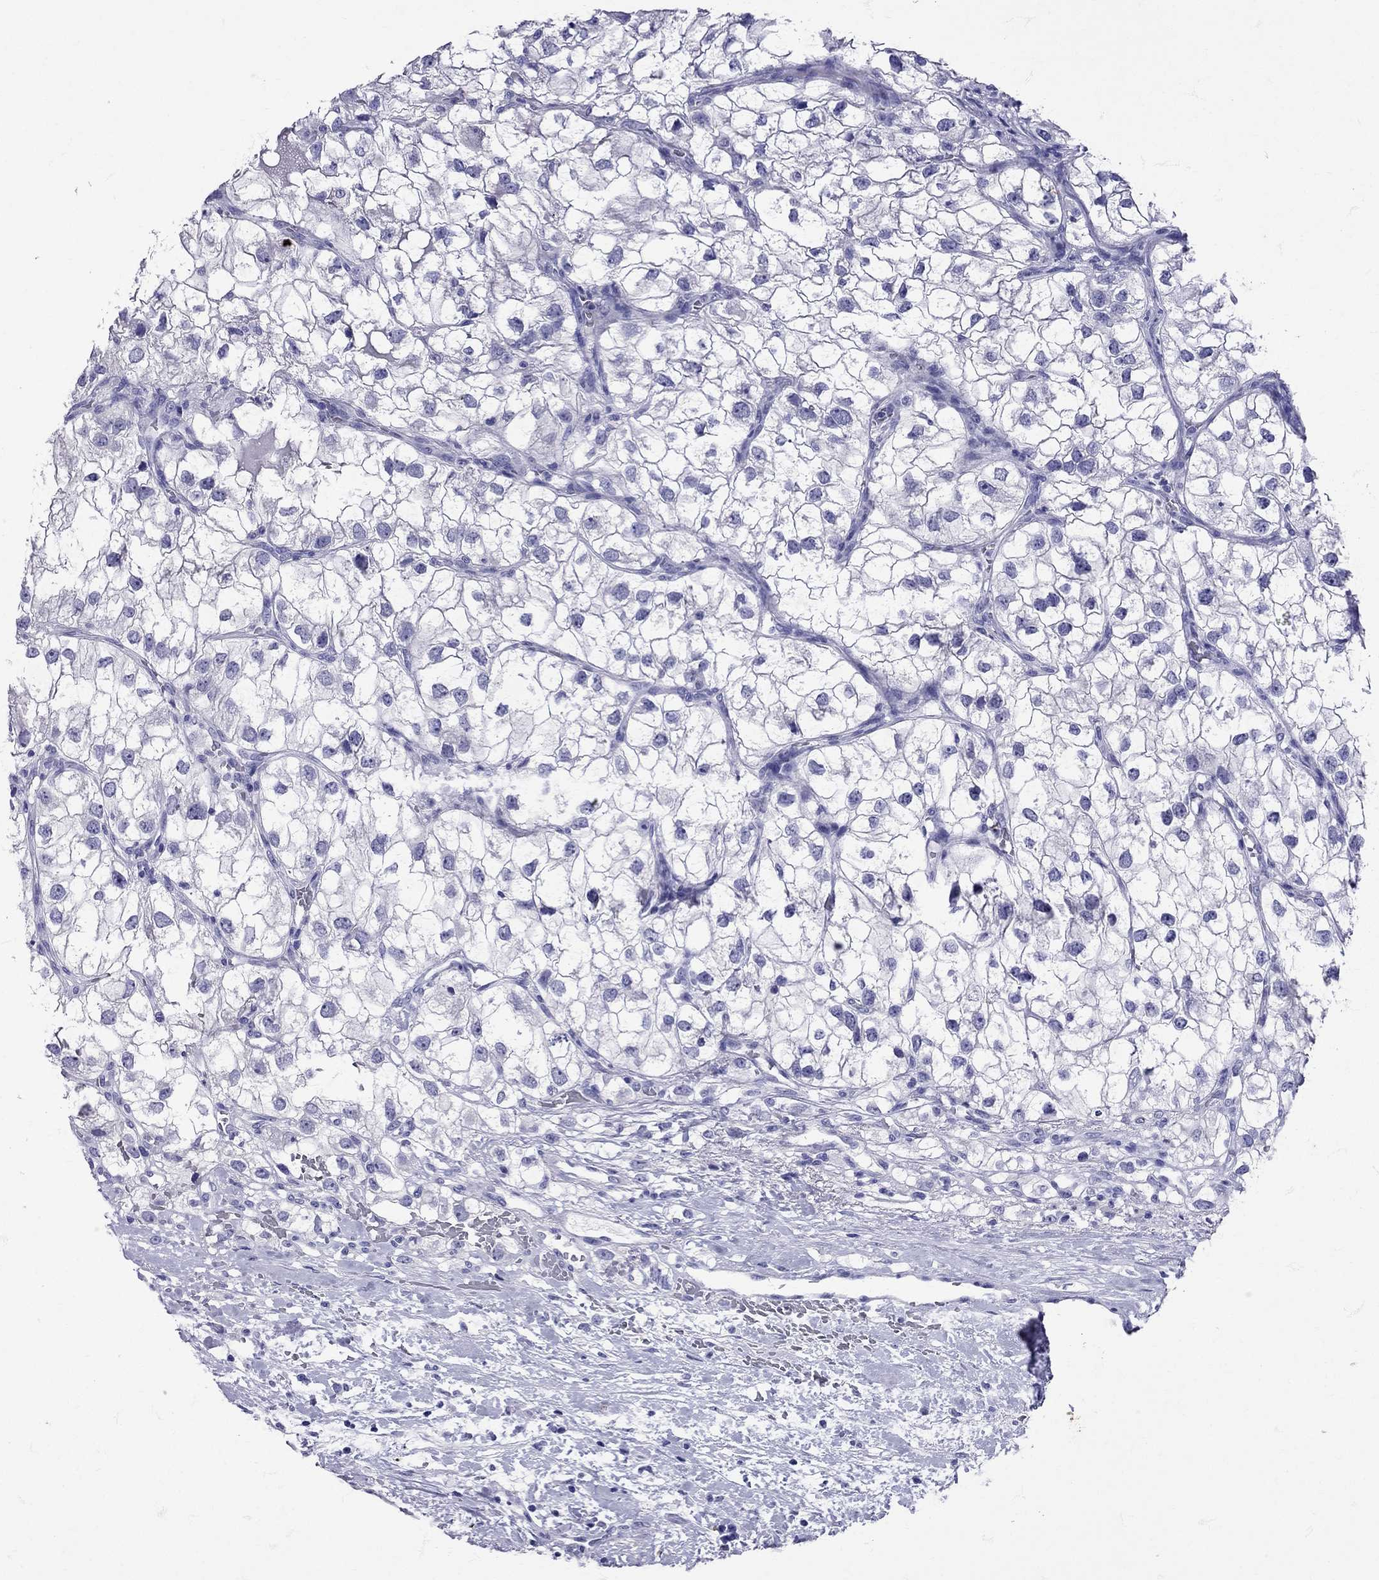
{"staining": {"intensity": "negative", "quantity": "none", "location": "none"}, "tissue": "renal cancer", "cell_type": "Tumor cells", "image_type": "cancer", "snomed": [{"axis": "morphology", "description": "Adenocarcinoma, NOS"}, {"axis": "topography", "description": "Kidney"}], "caption": "Tumor cells are negative for protein expression in human renal cancer. (Brightfield microscopy of DAB immunohistochemistry at high magnification).", "gene": "AVP", "patient": {"sex": "male", "age": 59}}